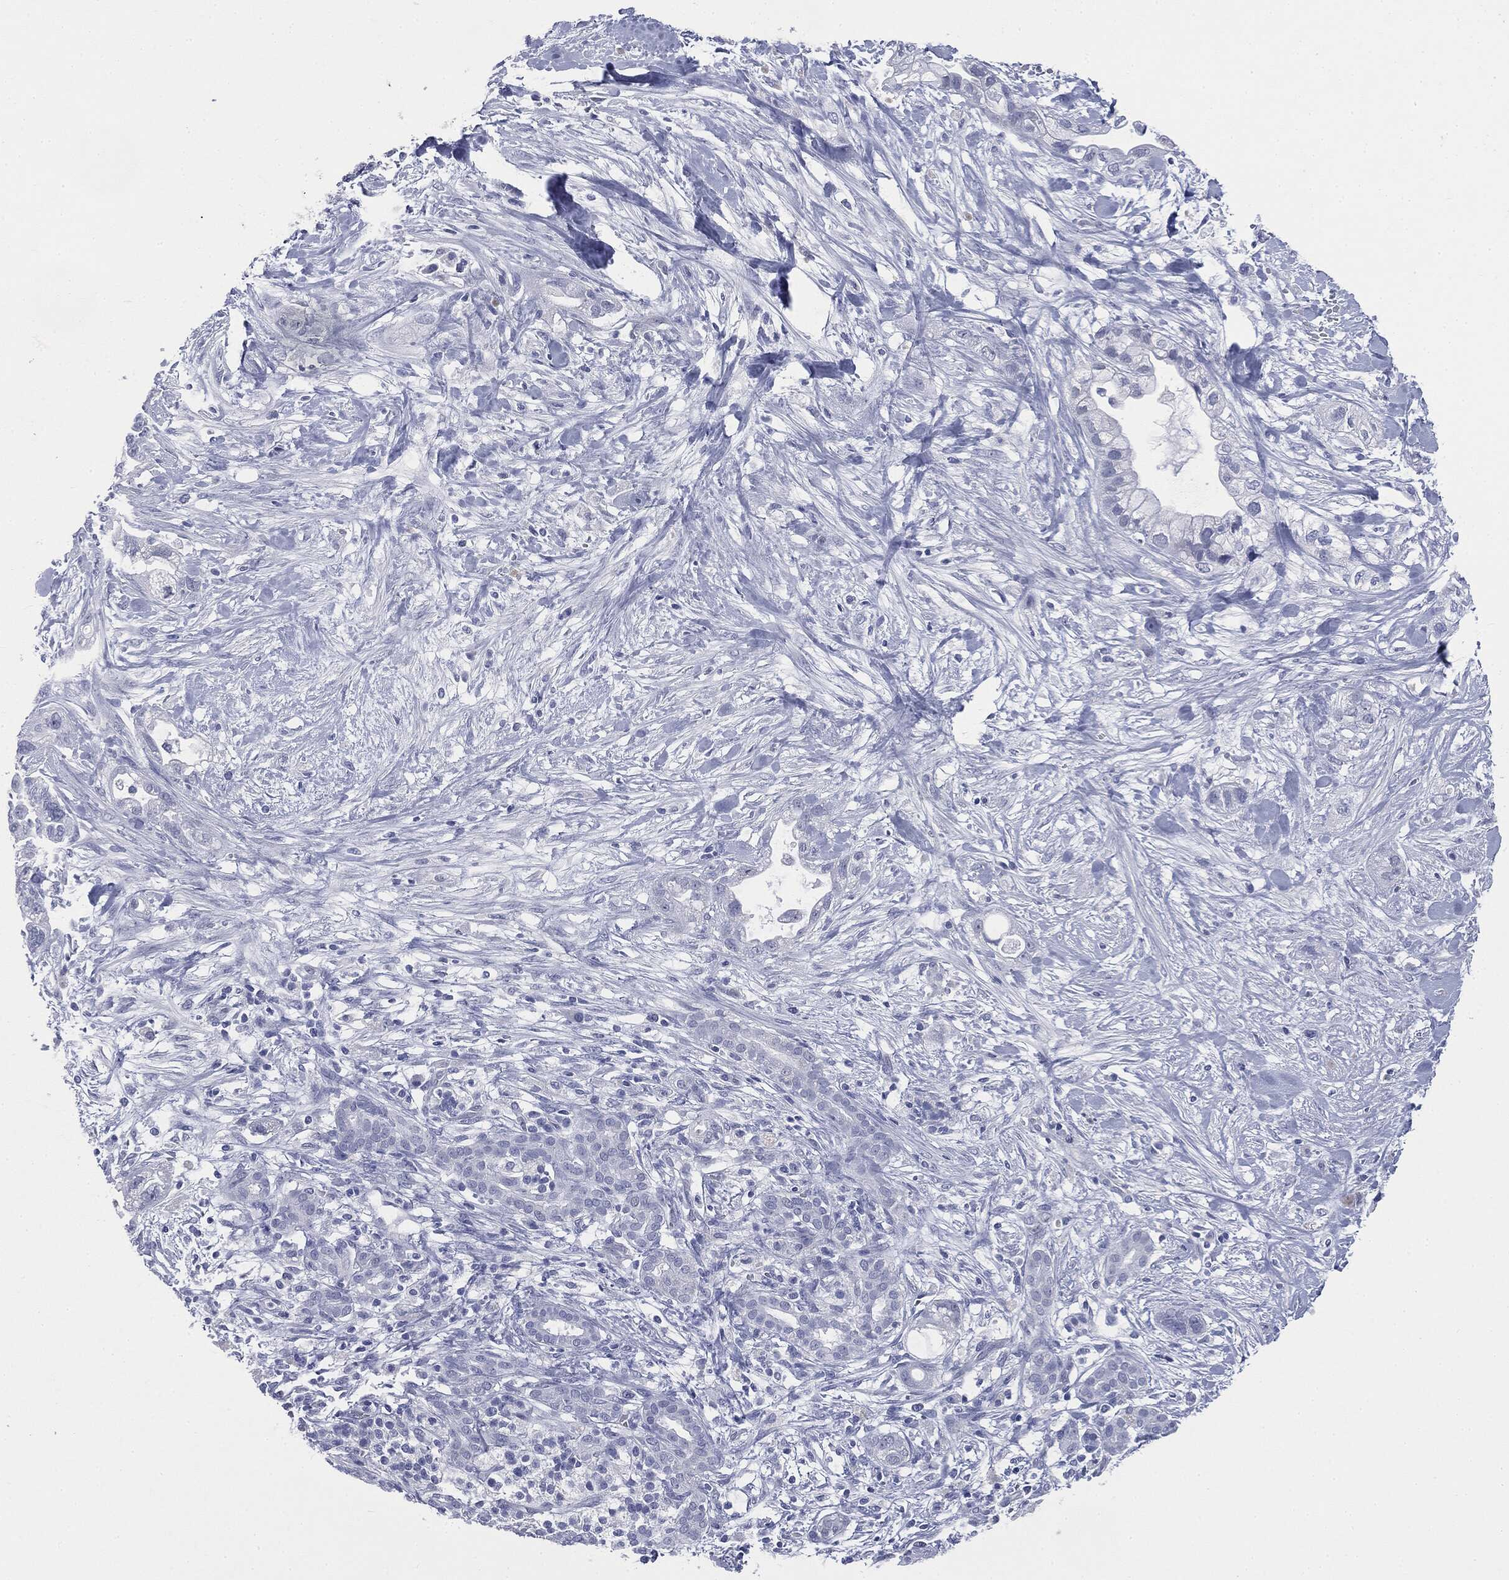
{"staining": {"intensity": "negative", "quantity": "none", "location": "none"}, "tissue": "pancreatic cancer", "cell_type": "Tumor cells", "image_type": "cancer", "snomed": [{"axis": "morphology", "description": "Adenocarcinoma, NOS"}, {"axis": "topography", "description": "Pancreas"}], "caption": "IHC micrograph of human adenocarcinoma (pancreatic) stained for a protein (brown), which reveals no positivity in tumor cells.", "gene": "ATP2A1", "patient": {"sex": "male", "age": 44}}